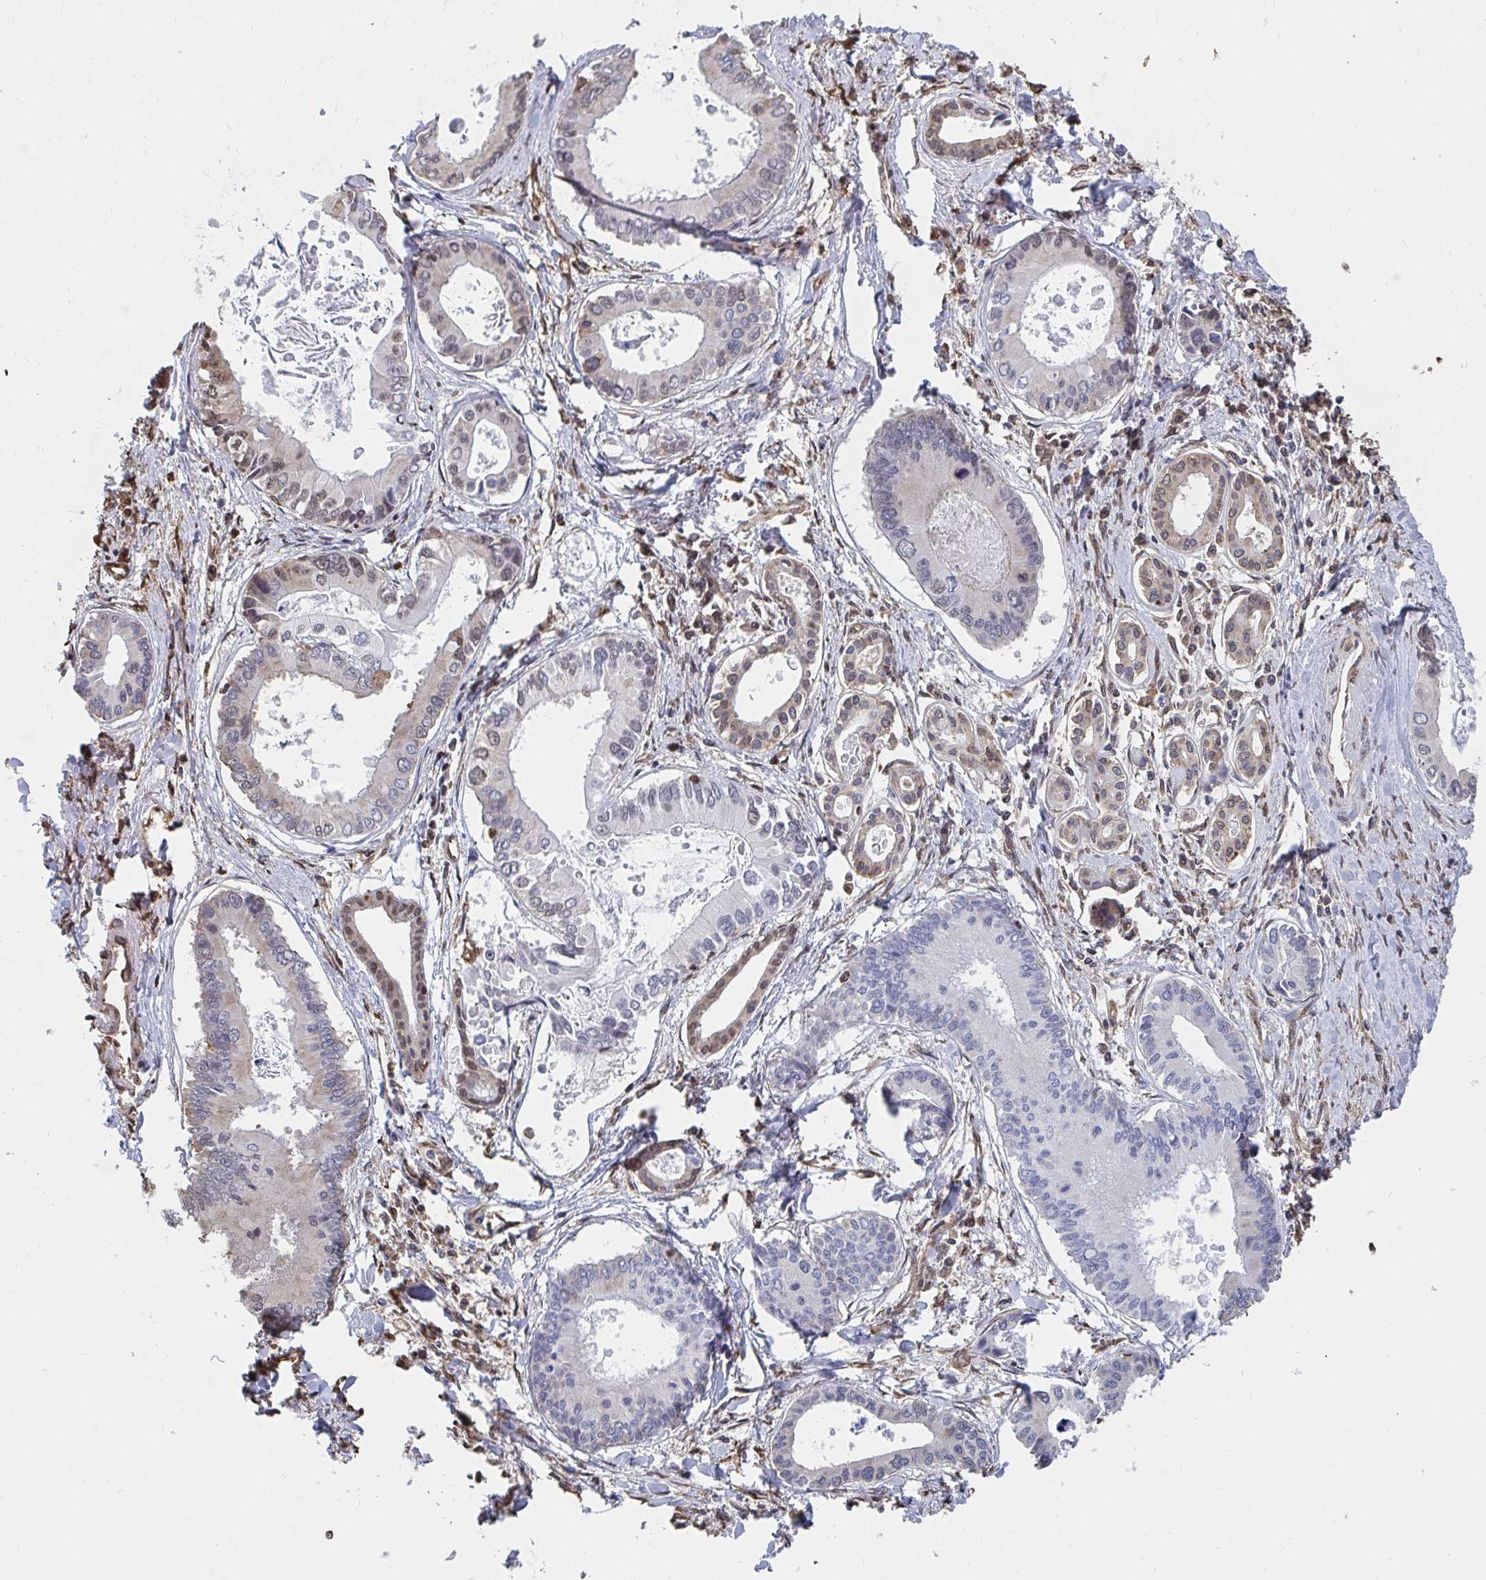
{"staining": {"intensity": "negative", "quantity": "none", "location": "none"}, "tissue": "liver cancer", "cell_type": "Tumor cells", "image_type": "cancer", "snomed": [{"axis": "morphology", "description": "Cholangiocarcinoma"}, {"axis": "topography", "description": "Liver"}], "caption": "IHC histopathology image of neoplastic tissue: human liver cancer stained with DAB (3,3'-diaminobenzidine) exhibits no significant protein positivity in tumor cells.", "gene": "SYNCRIP", "patient": {"sex": "male", "age": 66}}